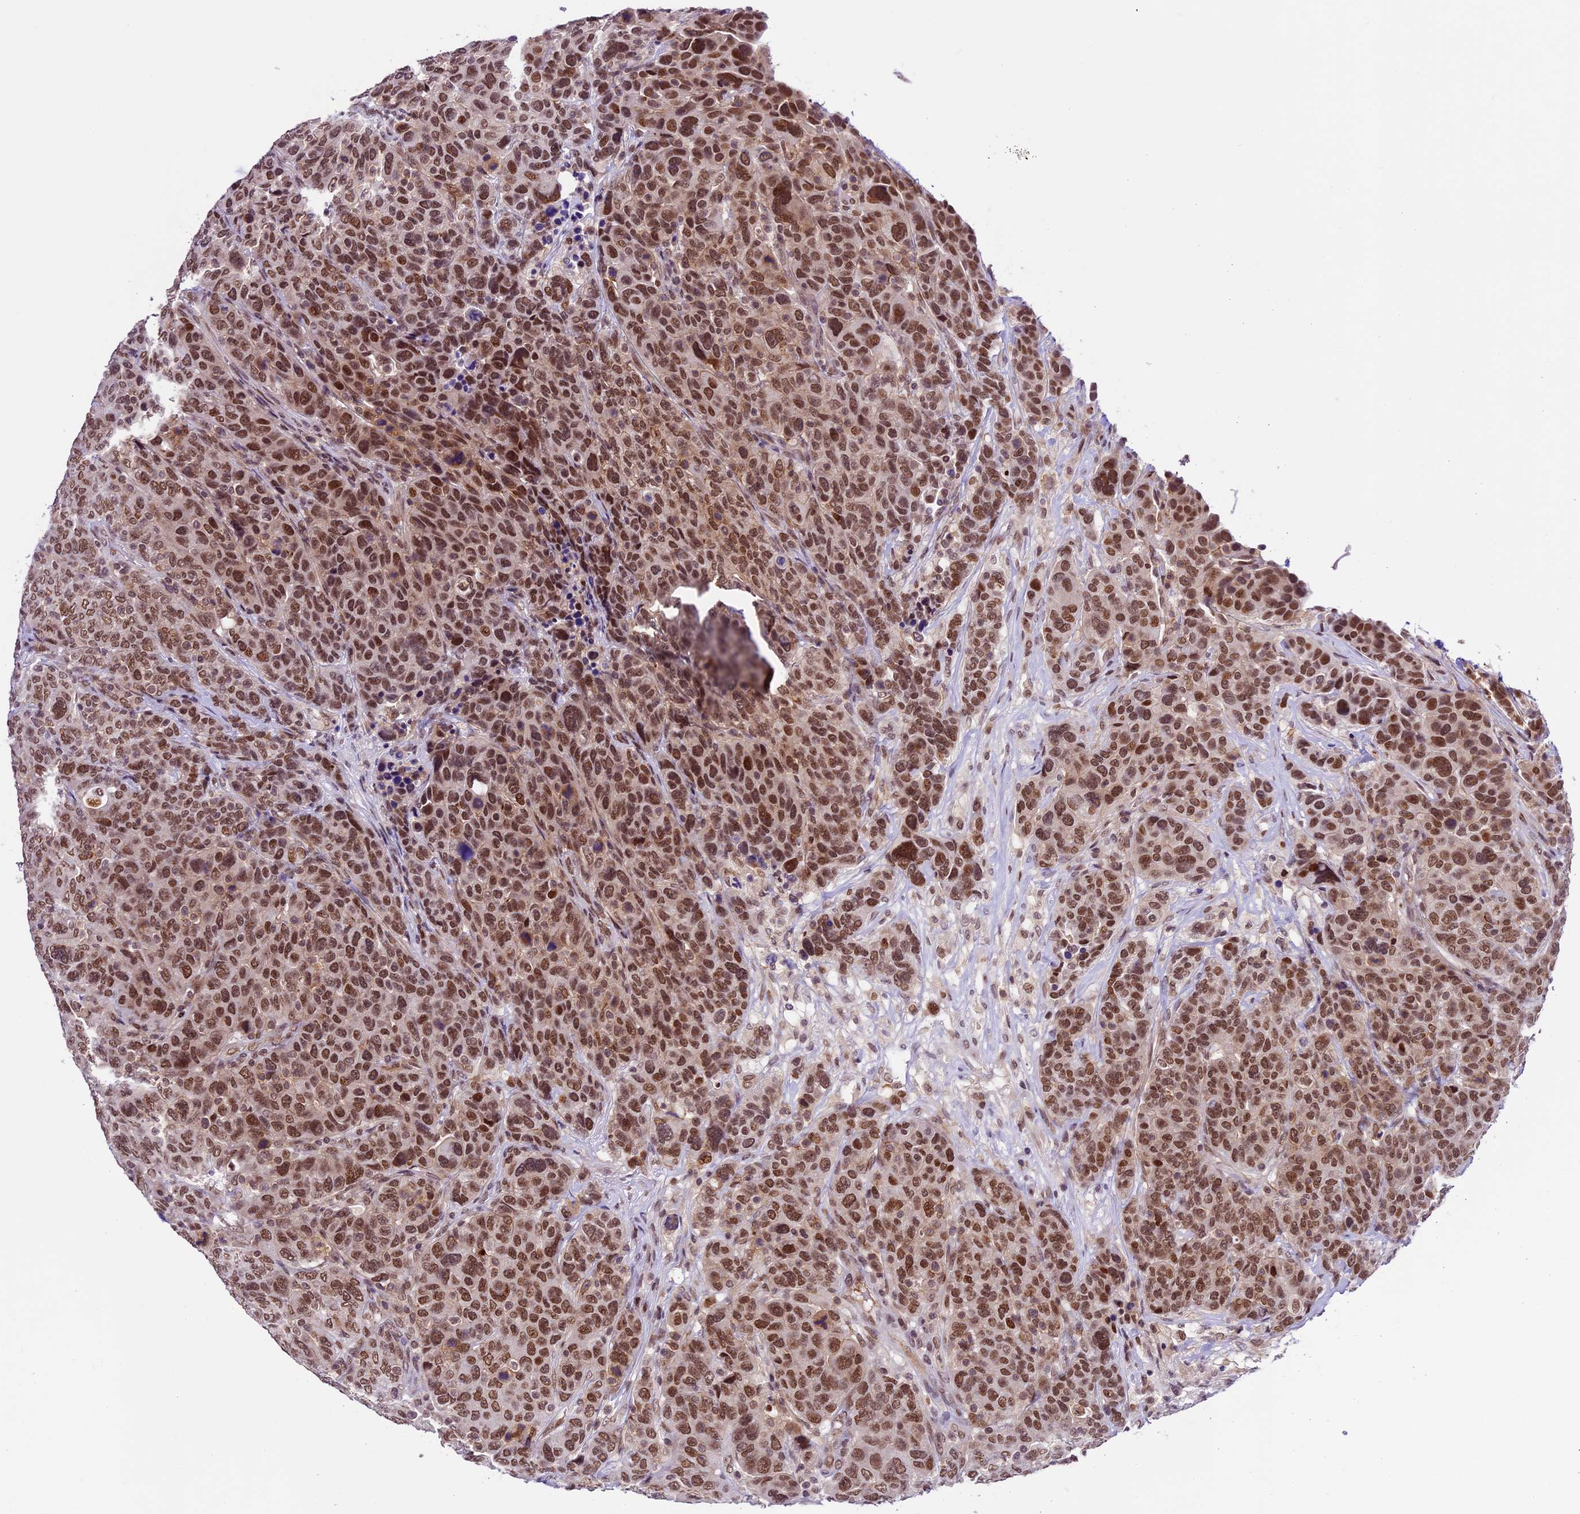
{"staining": {"intensity": "moderate", "quantity": ">75%", "location": "nuclear"}, "tissue": "breast cancer", "cell_type": "Tumor cells", "image_type": "cancer", "snomed": [{"axis": "morphology", "description": "Duct carcinoma"}, {"axis": "topography", "description": "Breast"}], "caption": "Immunohistochemistry (IHC) of human breast cancer reveals medium levels of moderate nuclear staining in about >75% of tumor cells.", "gene": "SHKBP1", "patient": {"sex": "female", "age": 37}}